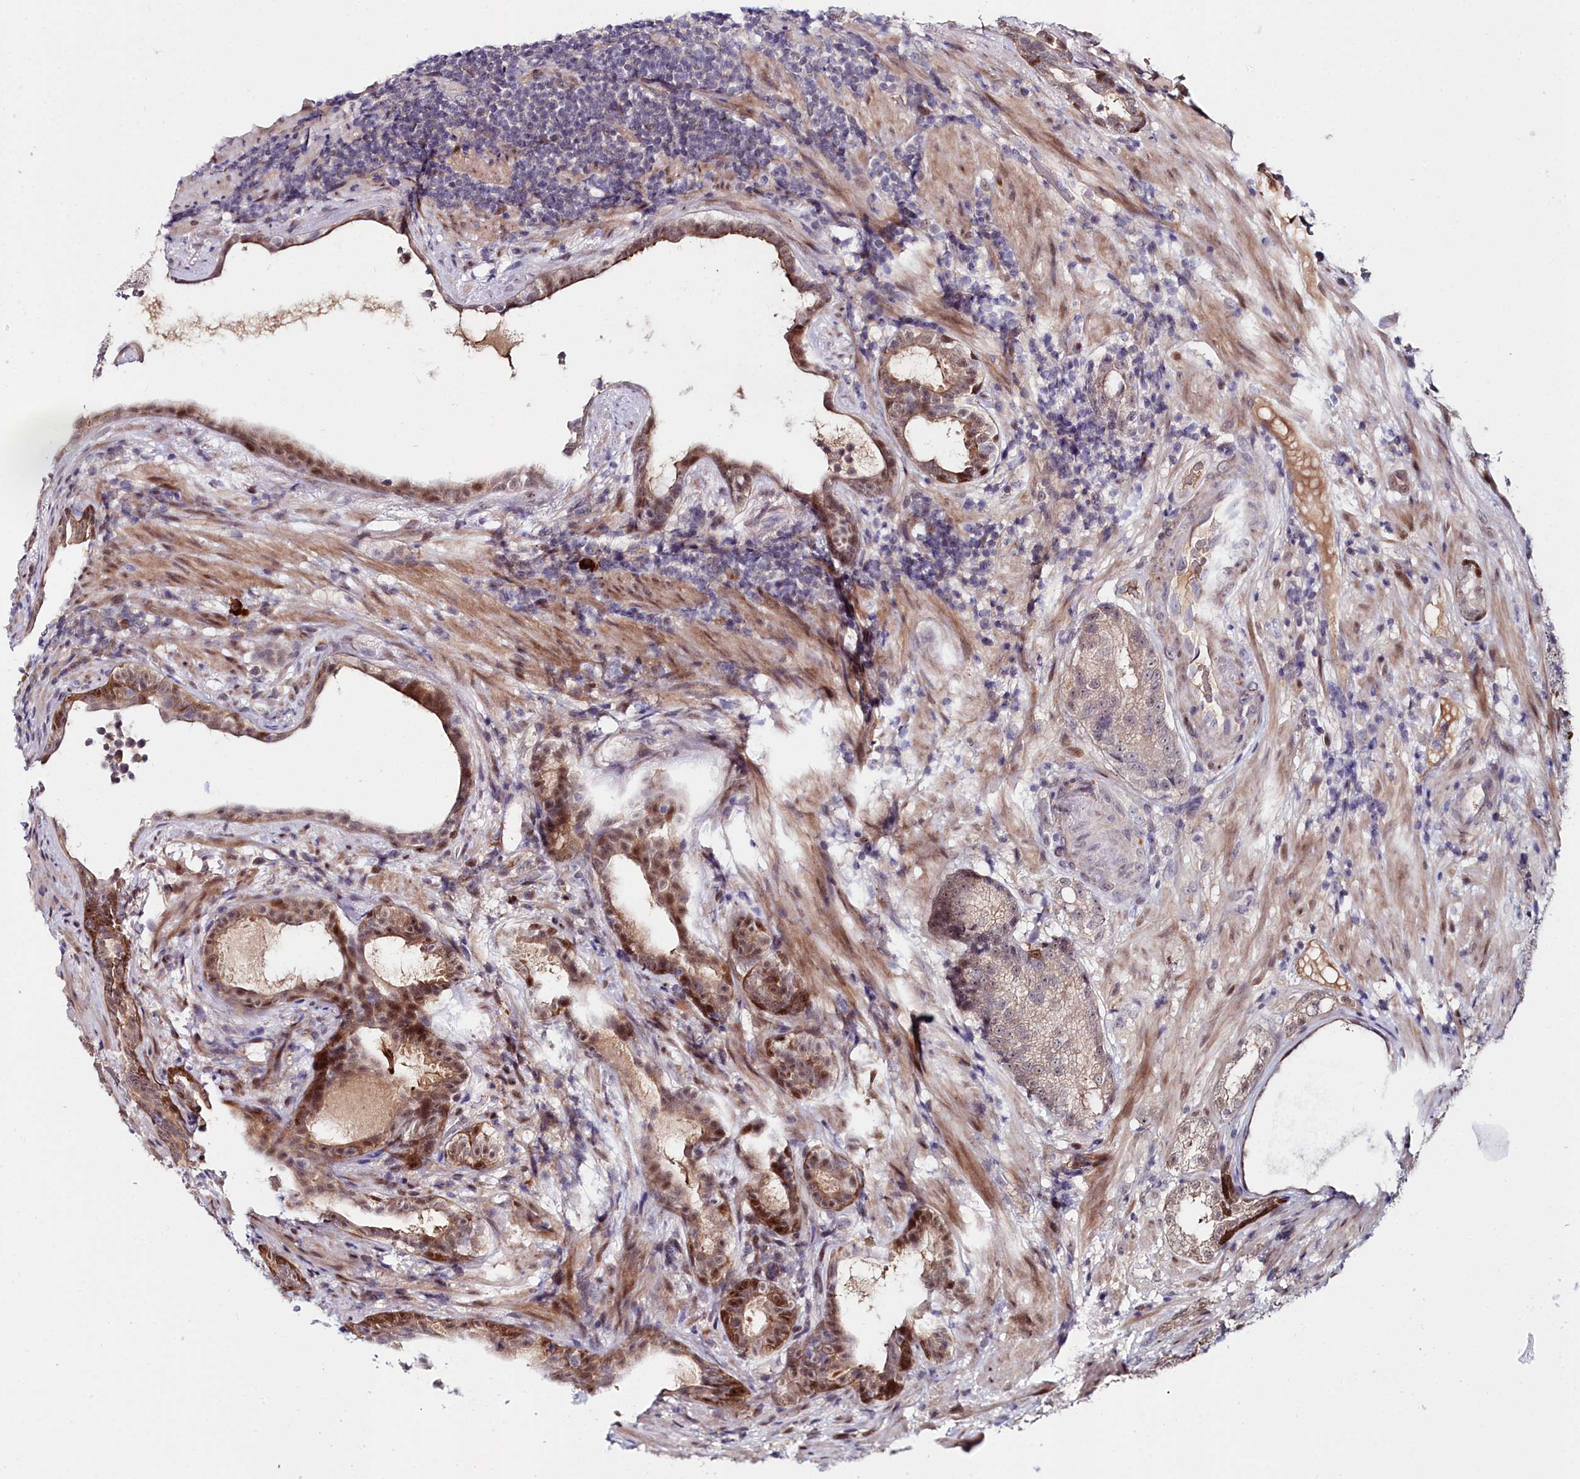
{"staining": {"intensity": "moderate", "quantity": "<25%", "location": "cytoplasmic/membranous,nuclear"}, "tissue": "prostate cancer", "cell_type": "Tumor cells", "image_type": "cancer", "snomed": [{"axis": "morphology", "description": "Adenocarcinoma, High grade"}, {"axis": "topography", "description": "Prostate"}], "caption": "A high-resolution image shows immunohistochemistry staining of prostate high-grade adenocarcinoma, which reveals moderate cytoplasmic/membranous and nuclear expression in approximately <25% of tumor cells.", "gene": "KCTD18", "patient": {"sex": "male", "age": 67}}